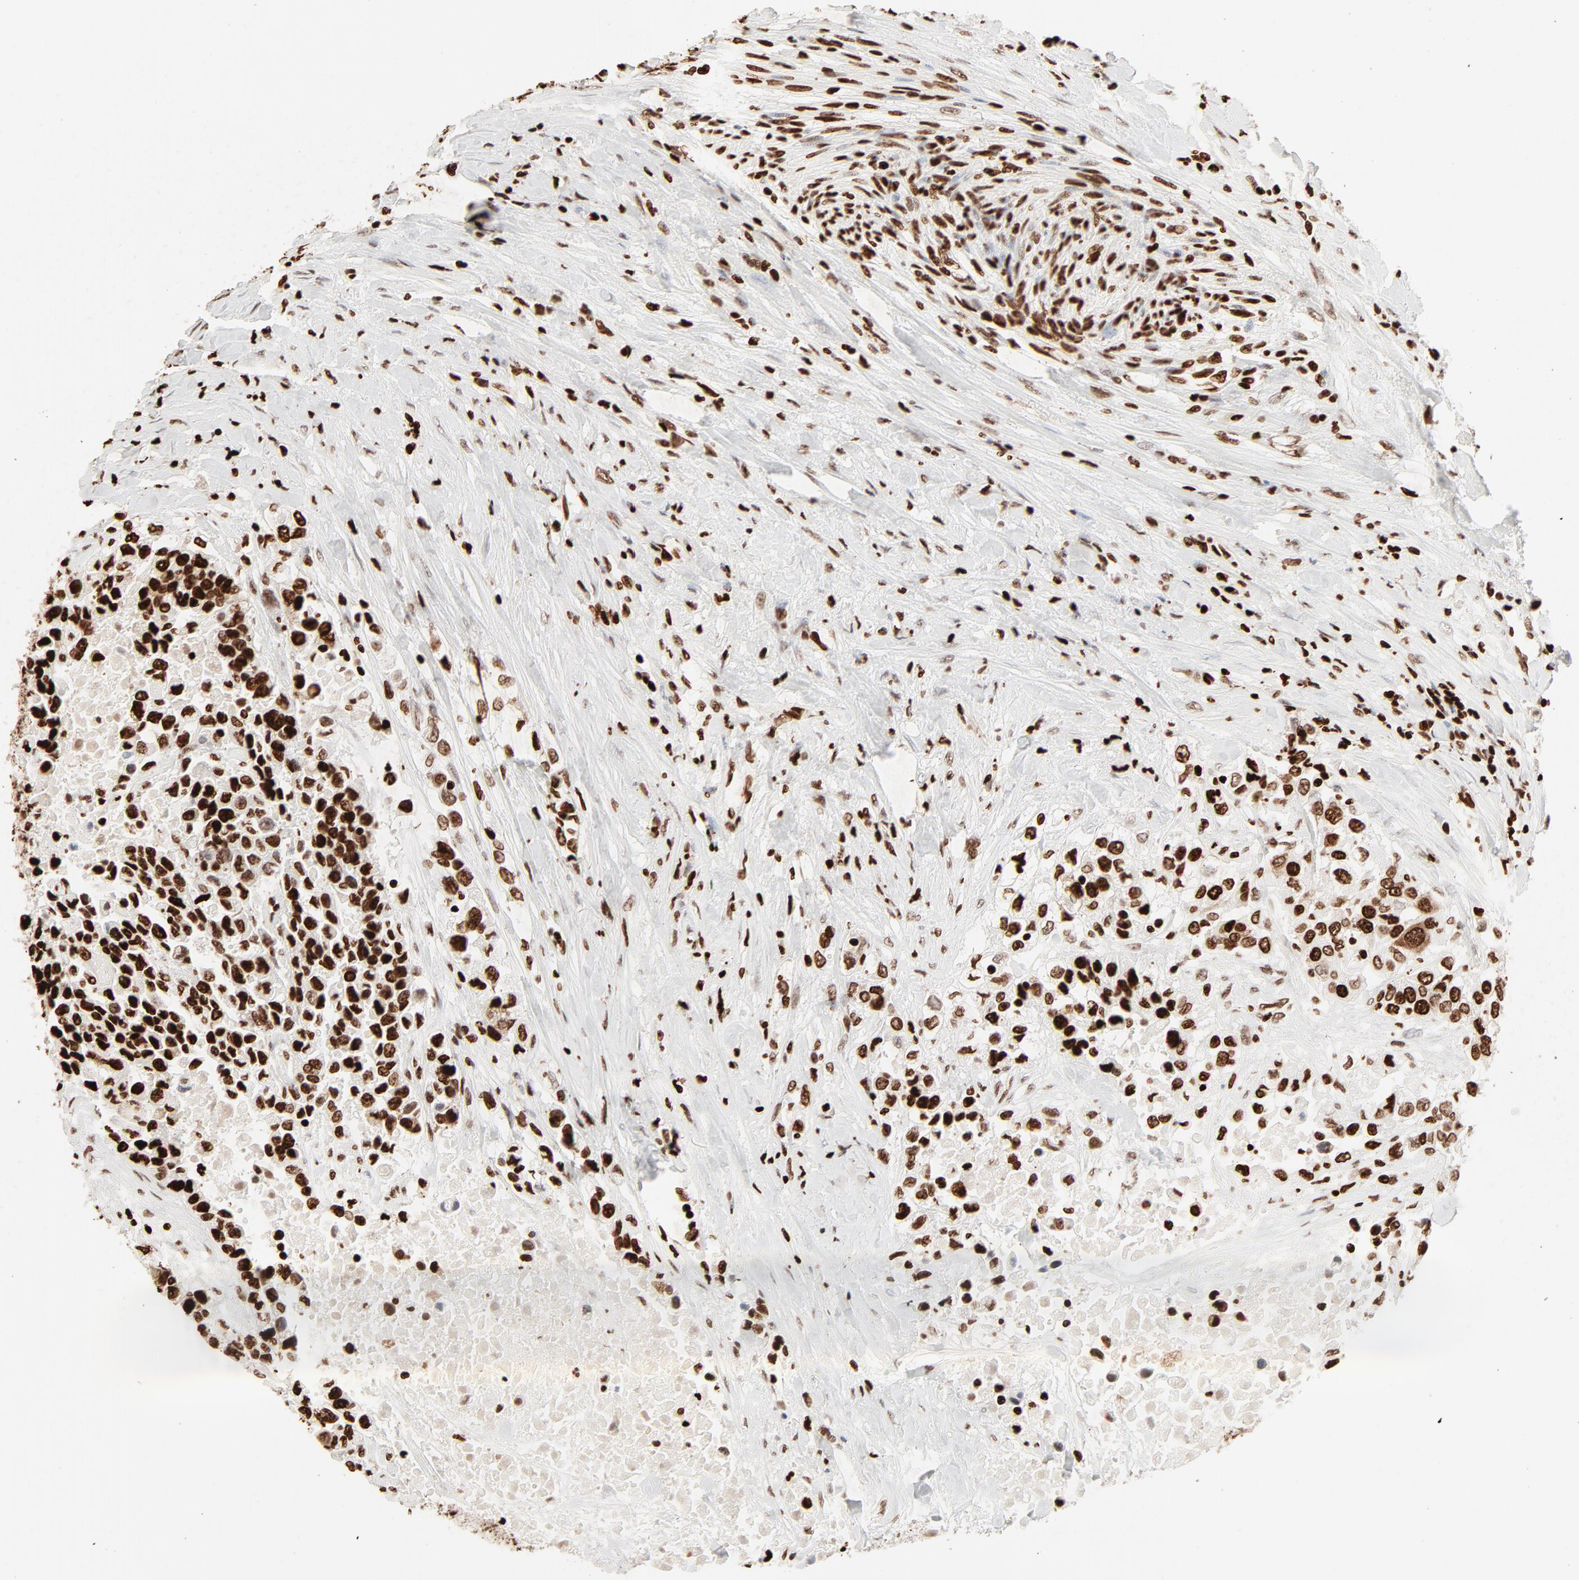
{"staining": {"intensity": "strong", "quantity": ">75%", "location": "nuclear"}, "tissue": "urothelial cancer", "cell_type": "Tumor cells", "image_type": "cancer", "snomed": [{"axis": "morphology", "description": "Urothelial carcinoma, High grade"}, {"axis": "topography", "description": "Urinary bladder"}], "caption": "Urothelial cancer was stained to show a protein in brown. There is high levels of strong nuclear positivity in about >75% of tumor cells. (IHC, brightfield microscopy, high magnification).", "gene": "HMGB2", "patient": {"sex": "female", "age": 80}}